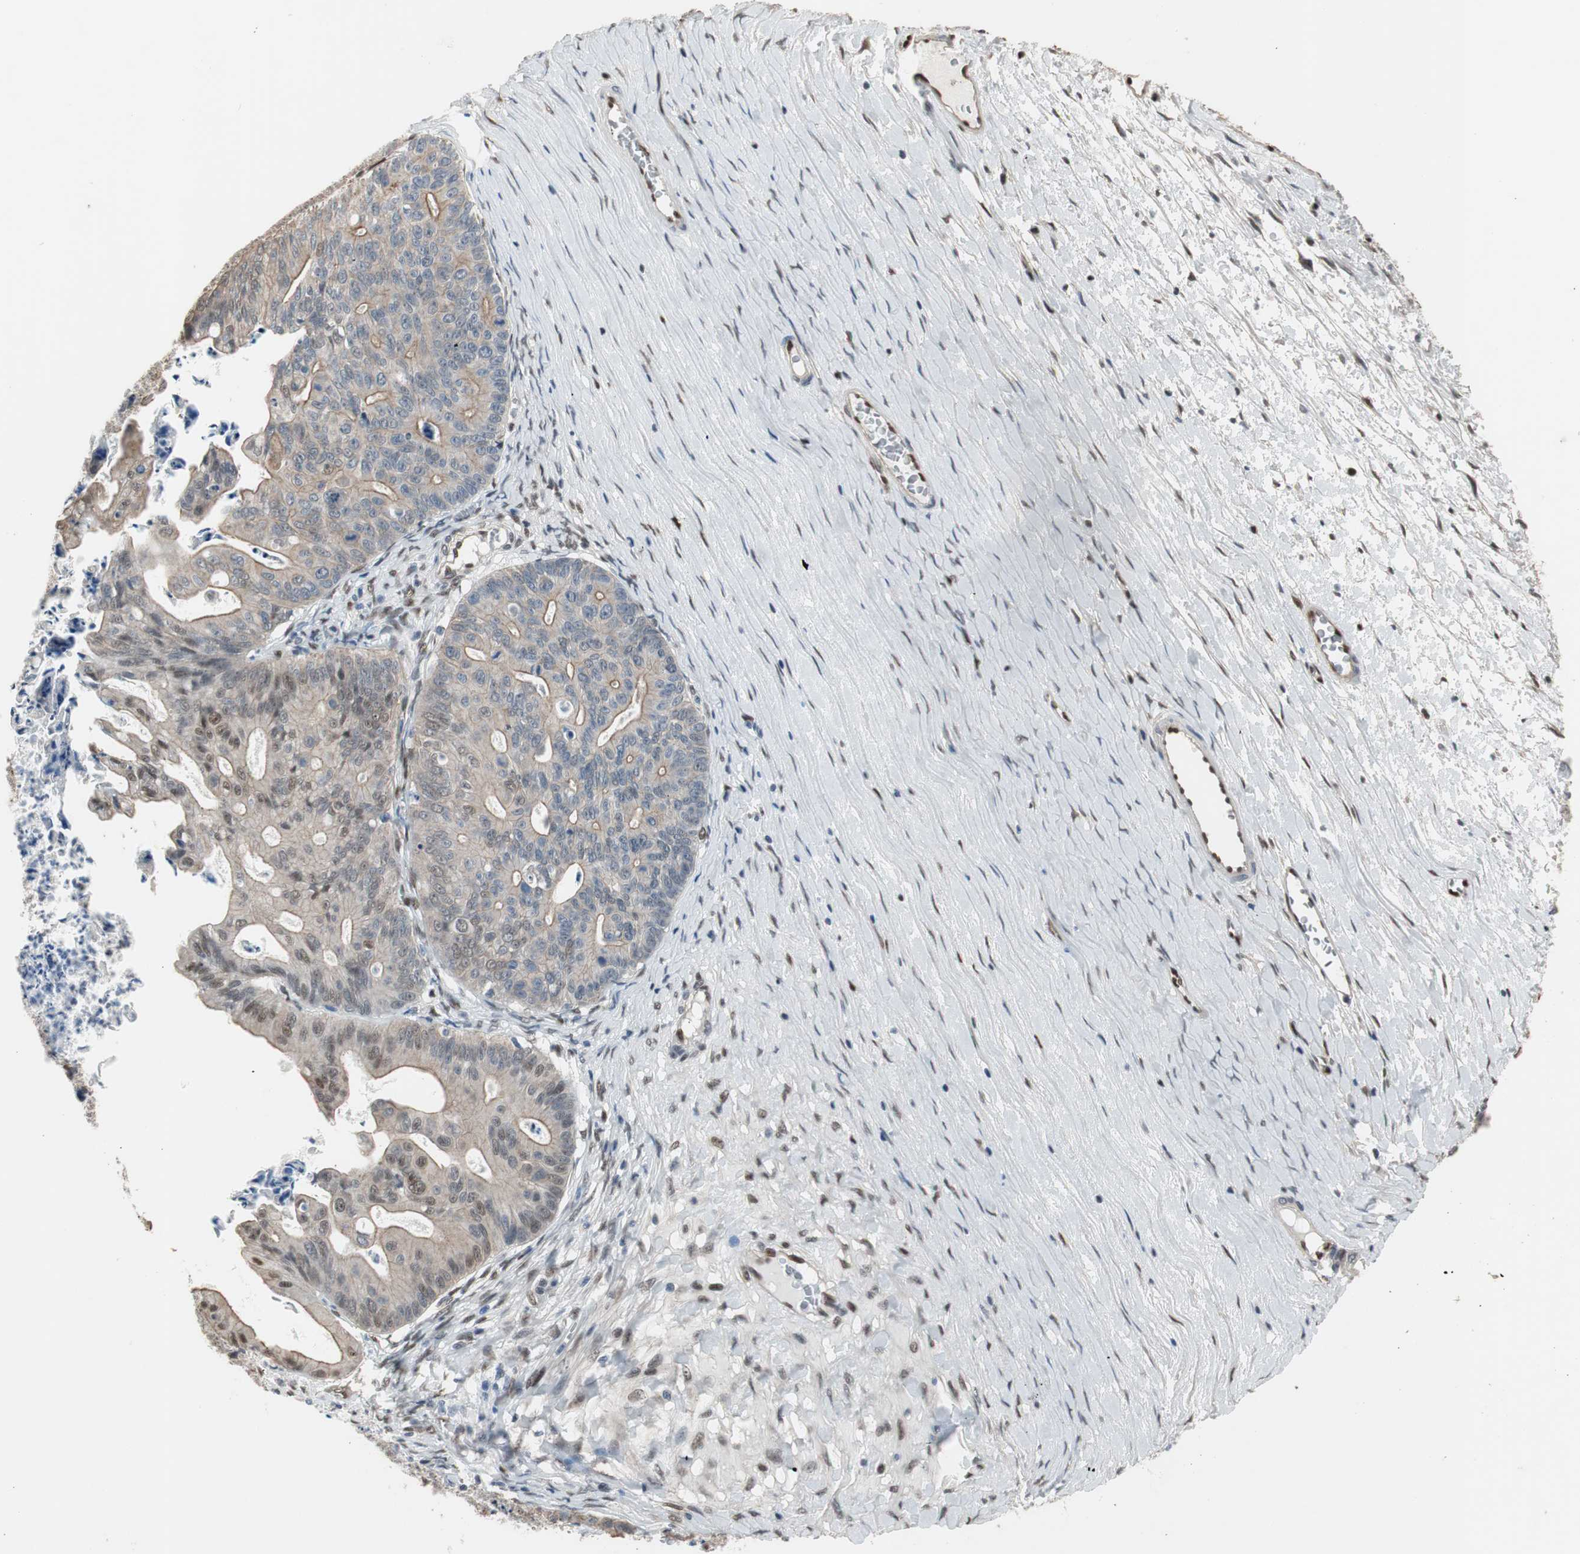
{"staining": {"intensity": "weak", "quantity": "25%-75%", "location": "cytoplasmic/membranous,nuclear"}, "tissue": "ovarian cancer", "cell_type": "Tumor cells", "image_type": "cancer", "snomed": [{"axis": "morphology", "description": "Cystadenocarcinoma, mucinous, NOS"}, {"axis": "topography", "description": "Ovary"}], "caption": "The photomicrograph exhibits immunohistochemical staining of ovarian mucinous cystadenocarcinoma. There is weak cytoplasmic/membranous and nuclear staining is identified in approximately 25%-75% of tumor cells.", "gene": "PML", "patient": {"sex": "female", "age": 37}}